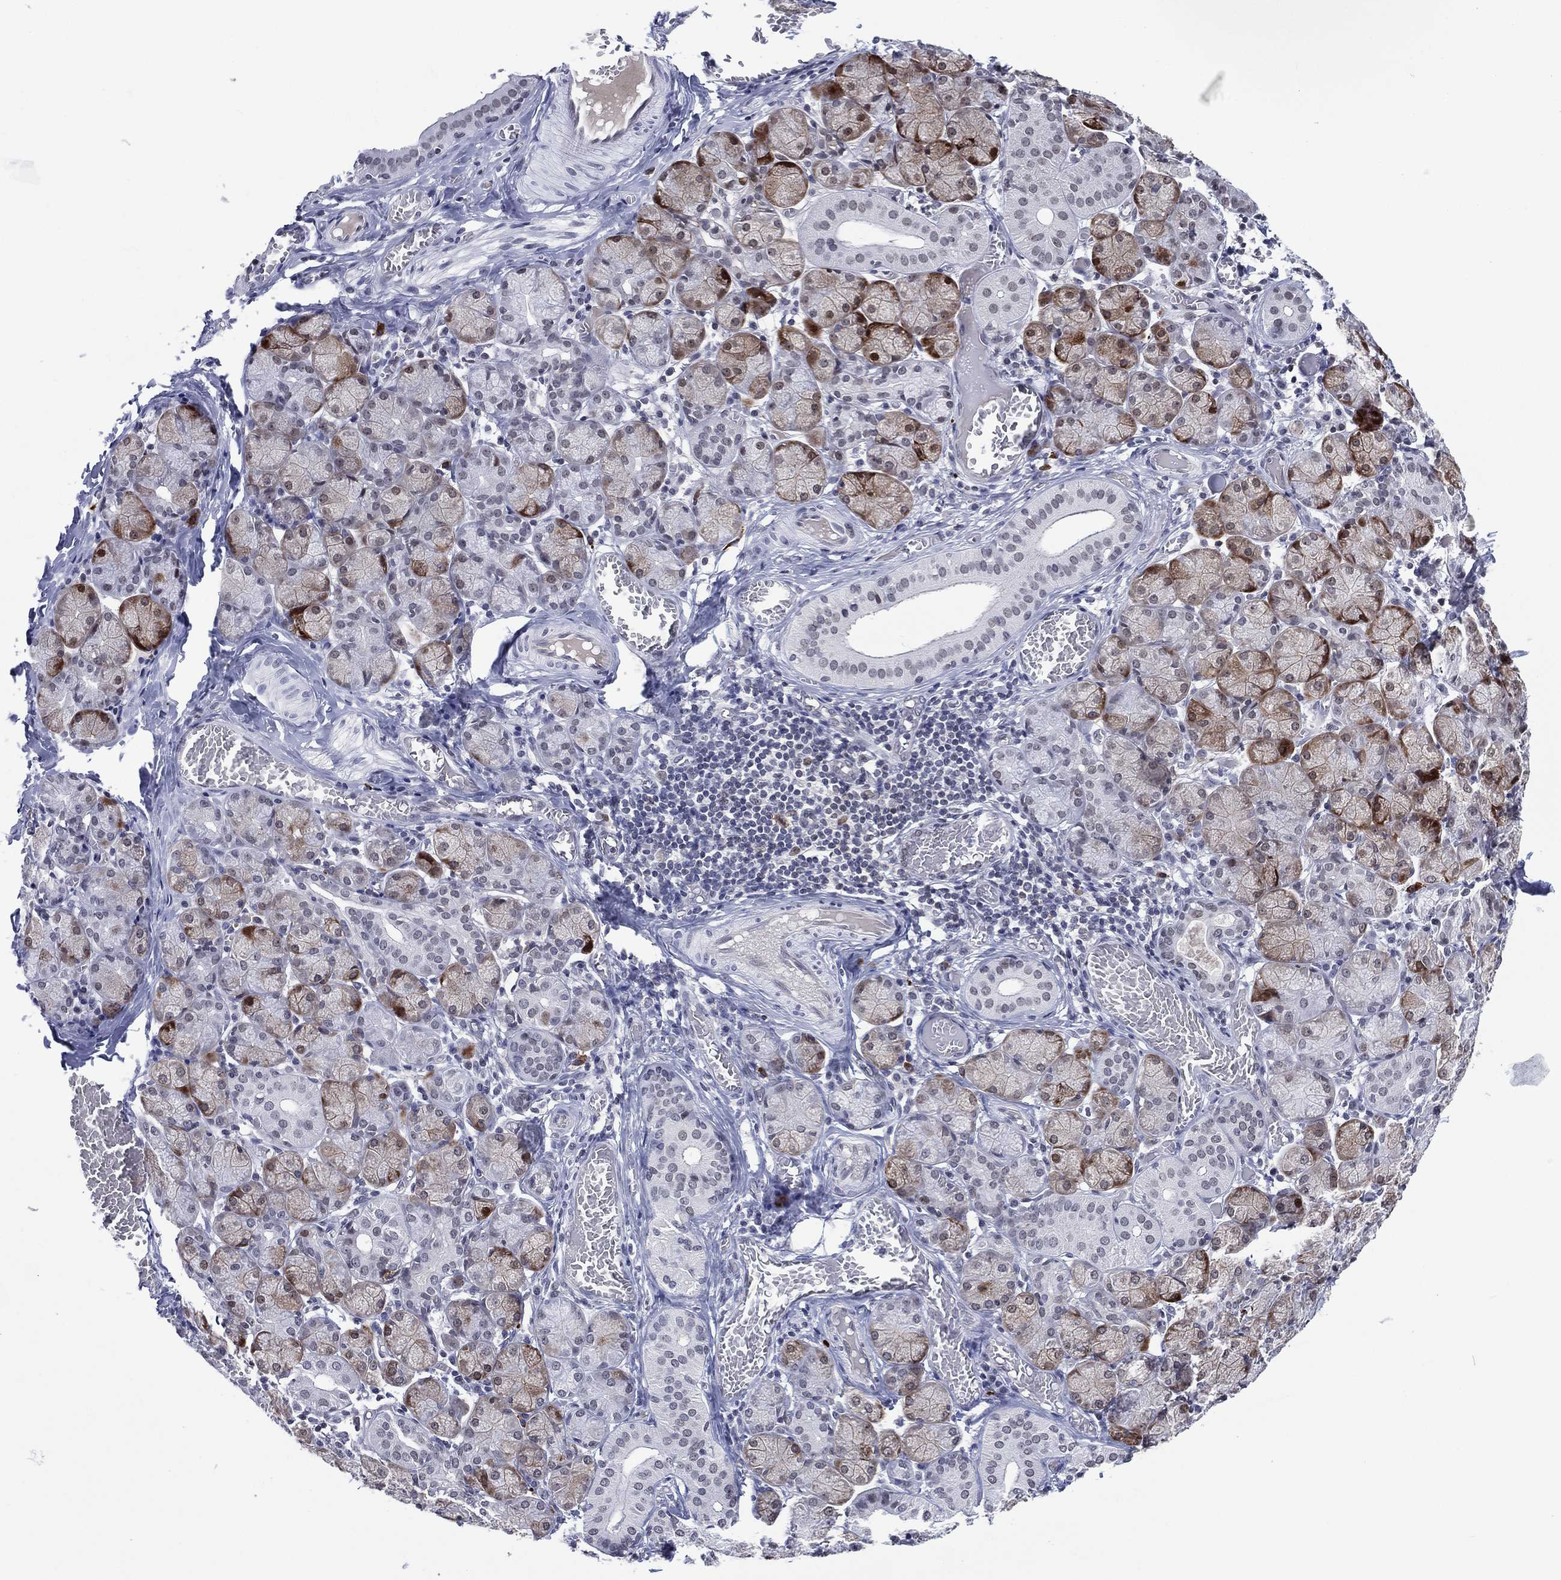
{"staining": {"intensity": "strong", "quantity": "<25%", "location": "nuclear"}, "tissue": "salivary gland", "cell_type": "Glandular cells", "image_type": "normal", "snomed": [{"axis": "morphology", "description": "Normal tissue, NOS"}, {"axis": "topography", "description": "Salivary gland"}, {"axis": "topography", "description": "Peripheral nerve tissue"}], "caption": "A histopathology image of human salivary gland stained for a protein shows strong nuclear brown staining in glandular cells.", "gene": "GATA6", "patient": {"sex": "female", "age": 24}}